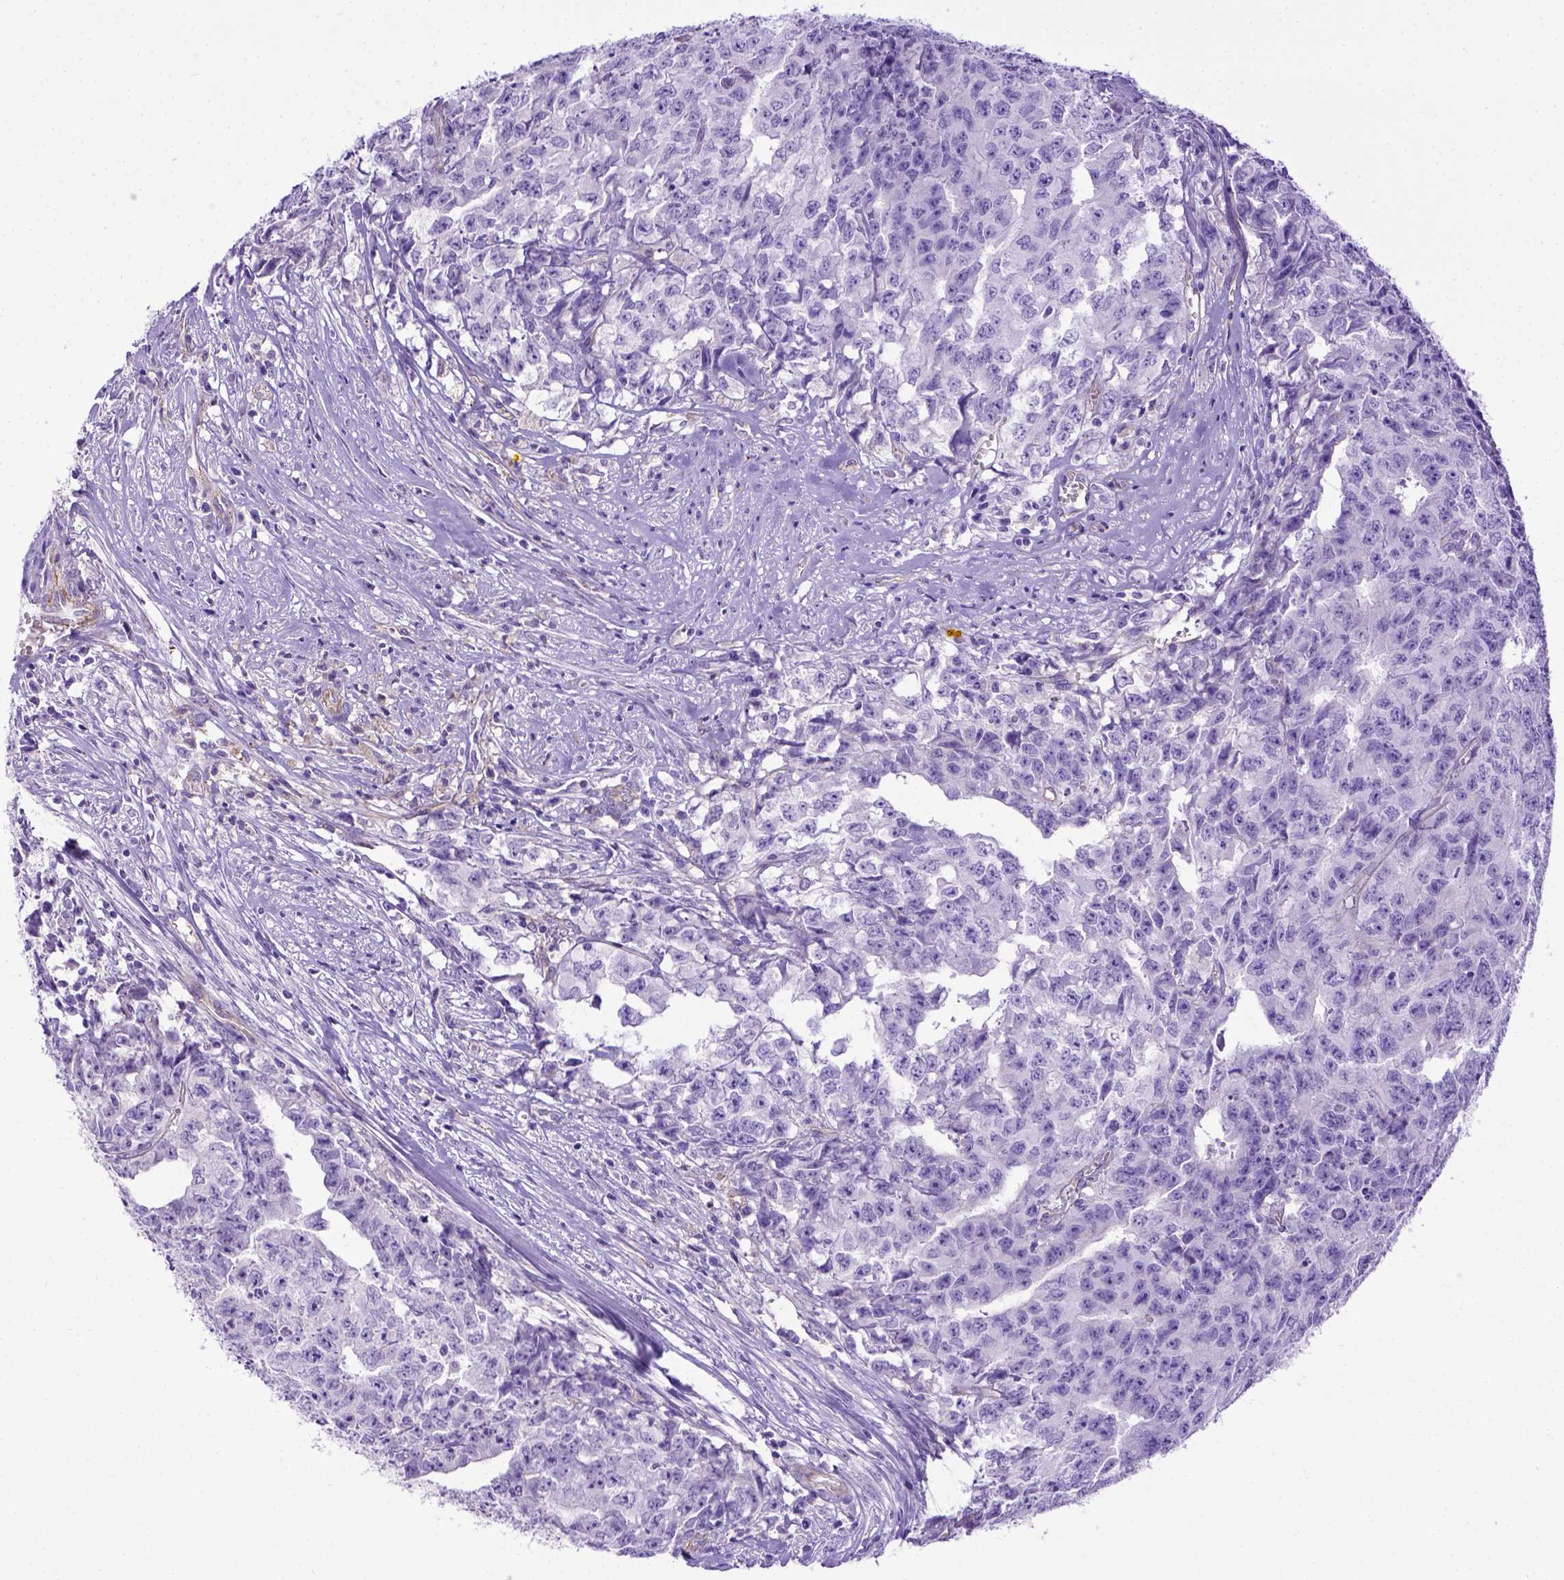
{"staining": {"intensity": "negative", "quantity": "none", "location": "none"}, "tissue": "testis cancer", "cell_type": "Tumor cells", "image_type": "cancer", "snomed": [{"axis": "morphology", "description": "Carcinoma, Embryonal, NOS"}, {"axis": "morphology", "description": "Teratoma, malignant, NOS"}, {"axis": "topography", "description": "Testis"}], "caption": "Tumor cells are negative for protein expression in human testis embryonal carcinoma. (Immunohistochemistry, brightfield microscopy, high magnification).", "gene": "LRRC18", "patient": {"sex": "male", "age": 24}}